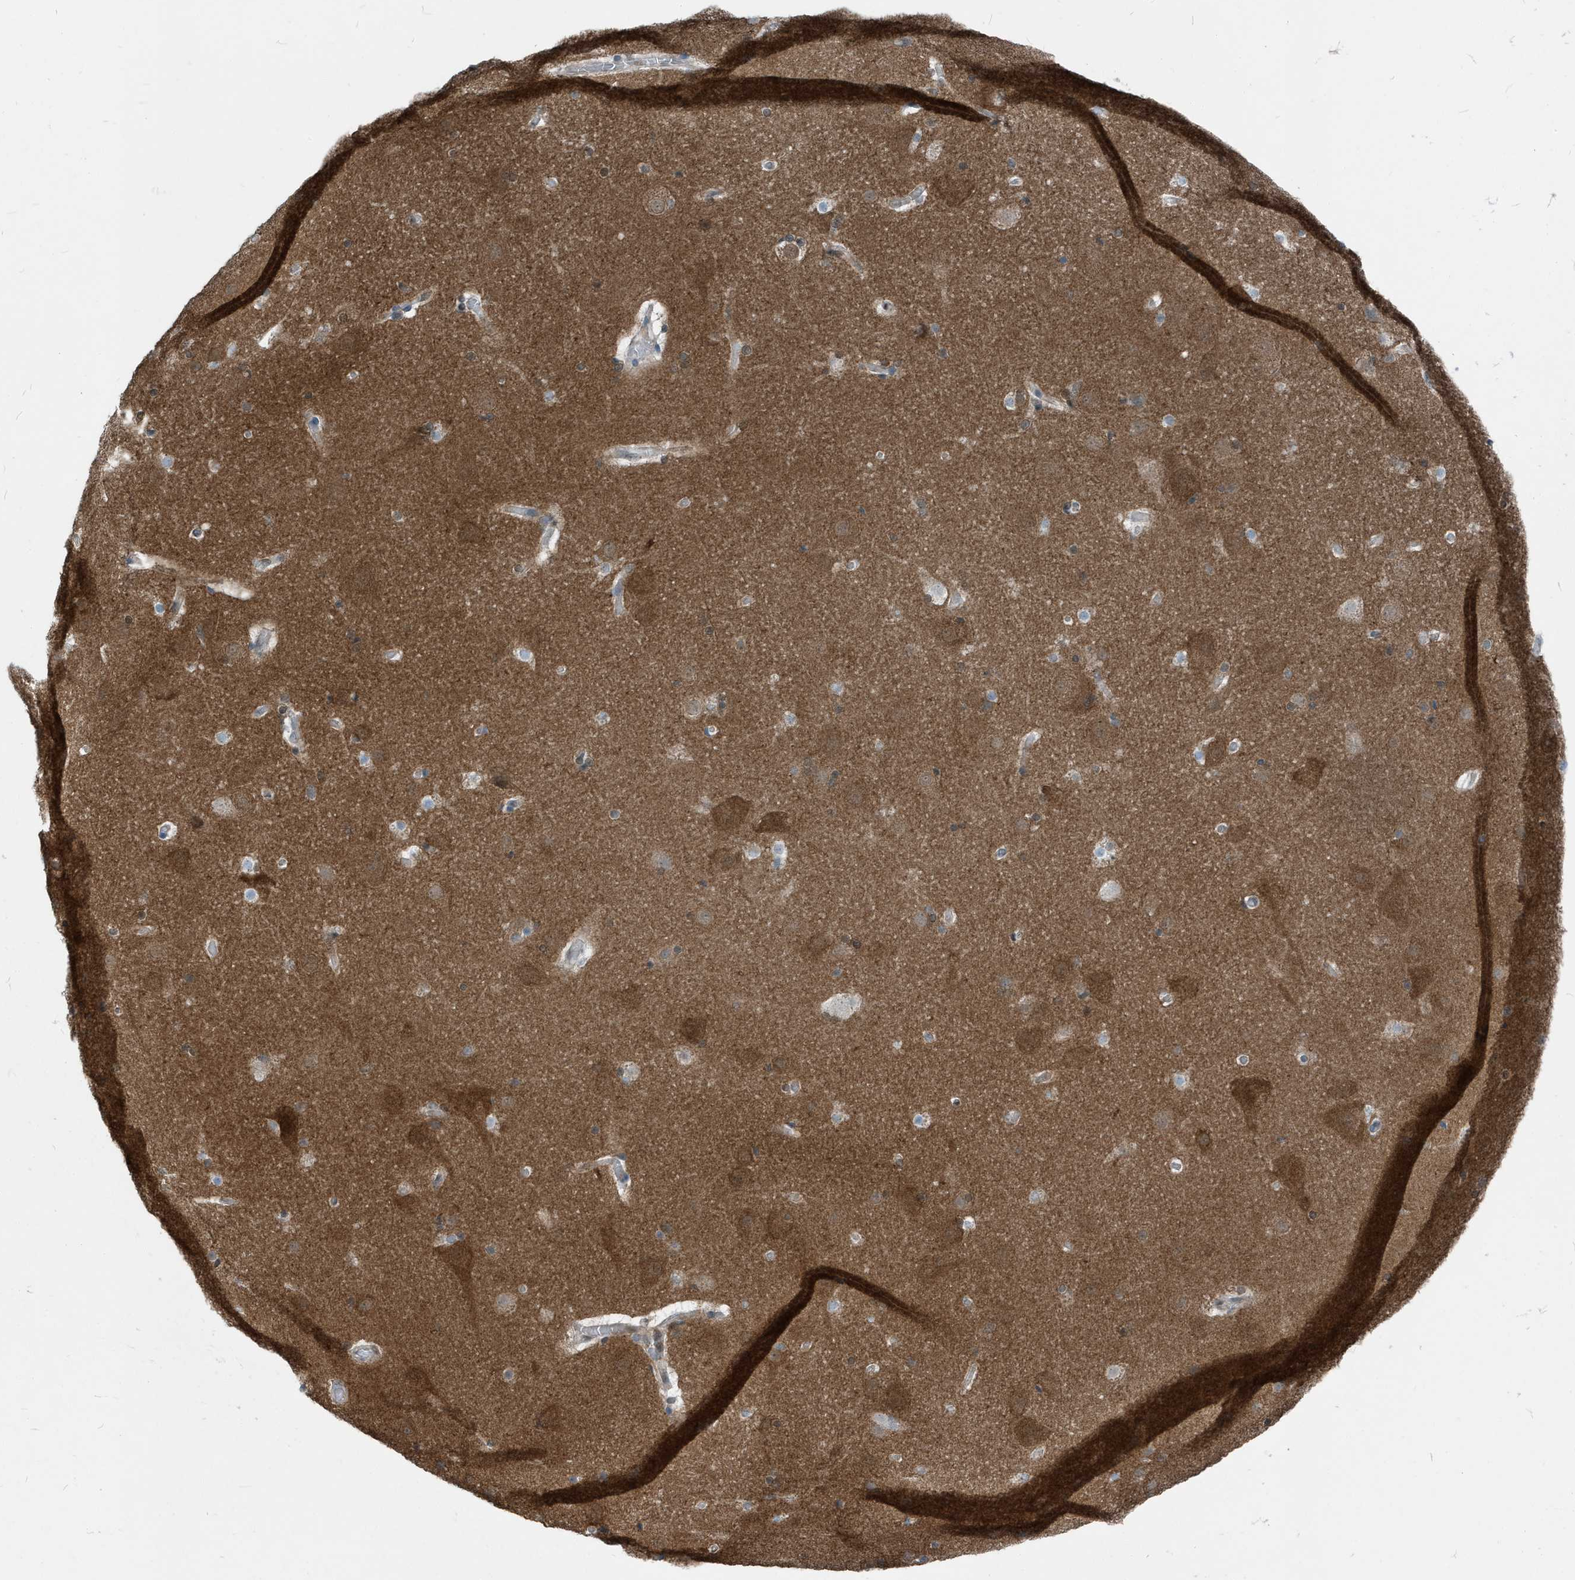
{"staining": {"intensity": "negative", "quantity": "none", "location": "none"}, "tissue": "cerebral cortex", "cell_type": "Endothelial cells", "image_type": "normal", "snomed": [{"axis": "morphology", "description": "Normal tissue, NOS"}, {"axis": "topography", "description": "Cerebral cortex"}], "caption": "Immunohistochemistry (IHC) image of normal cerebral cortex stained for a protein (brown), which exhibits no staining in endothelial cells. Brightfield microscopy of IHC stained with DAB (3,3'-diaminobenzidine) (brown) and hematoxylin (blue), captured at high magnification.", "gene": "NCOA7", "patient": {"sex": "male", "age": 57}}